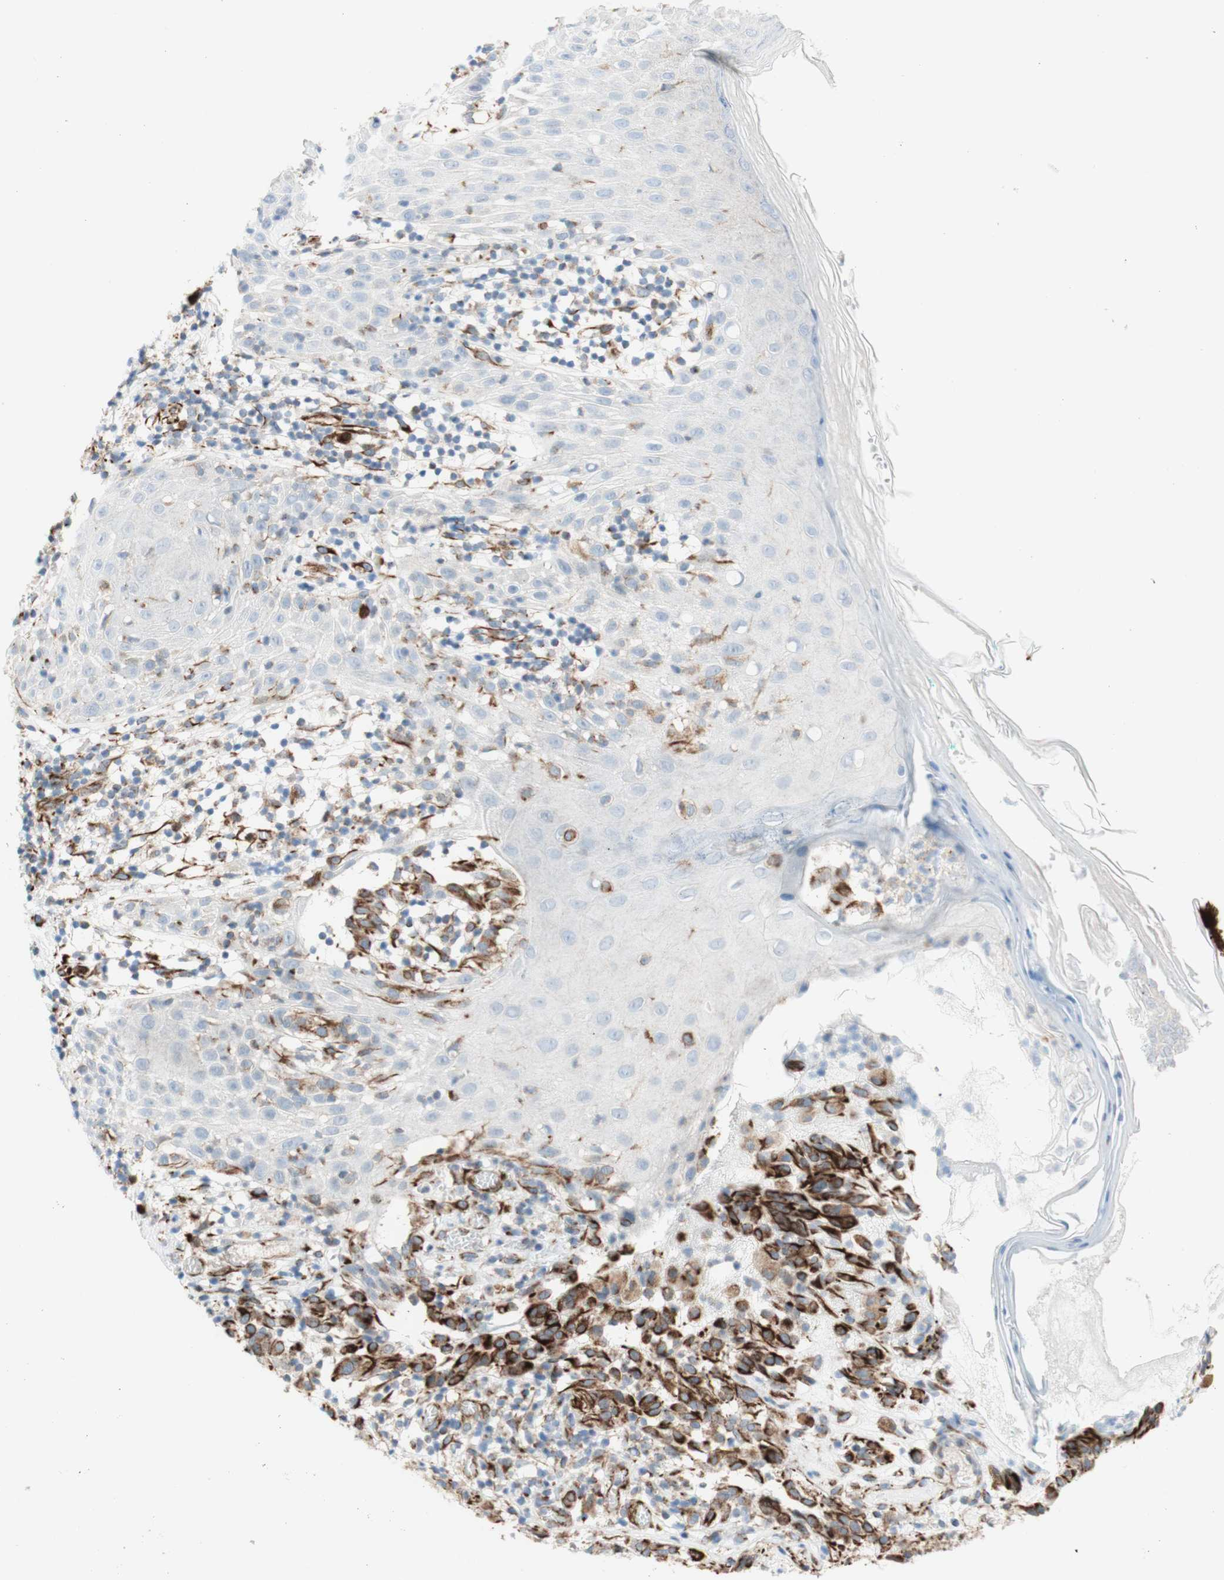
{"staining": {"intensity": "strong", "quantity": ">75%", "location": "cytoplasmic/membranous"}, "tissue": "melanoma", "cell_type": "Tumor cells", "image_type": "cancer", "snomed": [{"axis": "morphology", "description": "Malignant melanoma, NOS"}, {"axis": "topography", "description": "Skin"}], "caption": "A brown stain shows strong cytoplasmic/membranous staining of a protein in human melanoma tumor cells. The staining was performed using DAB, with brown indicating positive protein expression. Nuclei are stained blue with hematoxylin.", "gene": "POU2AF1", "patient": {"sex": "female", "age": 46}}